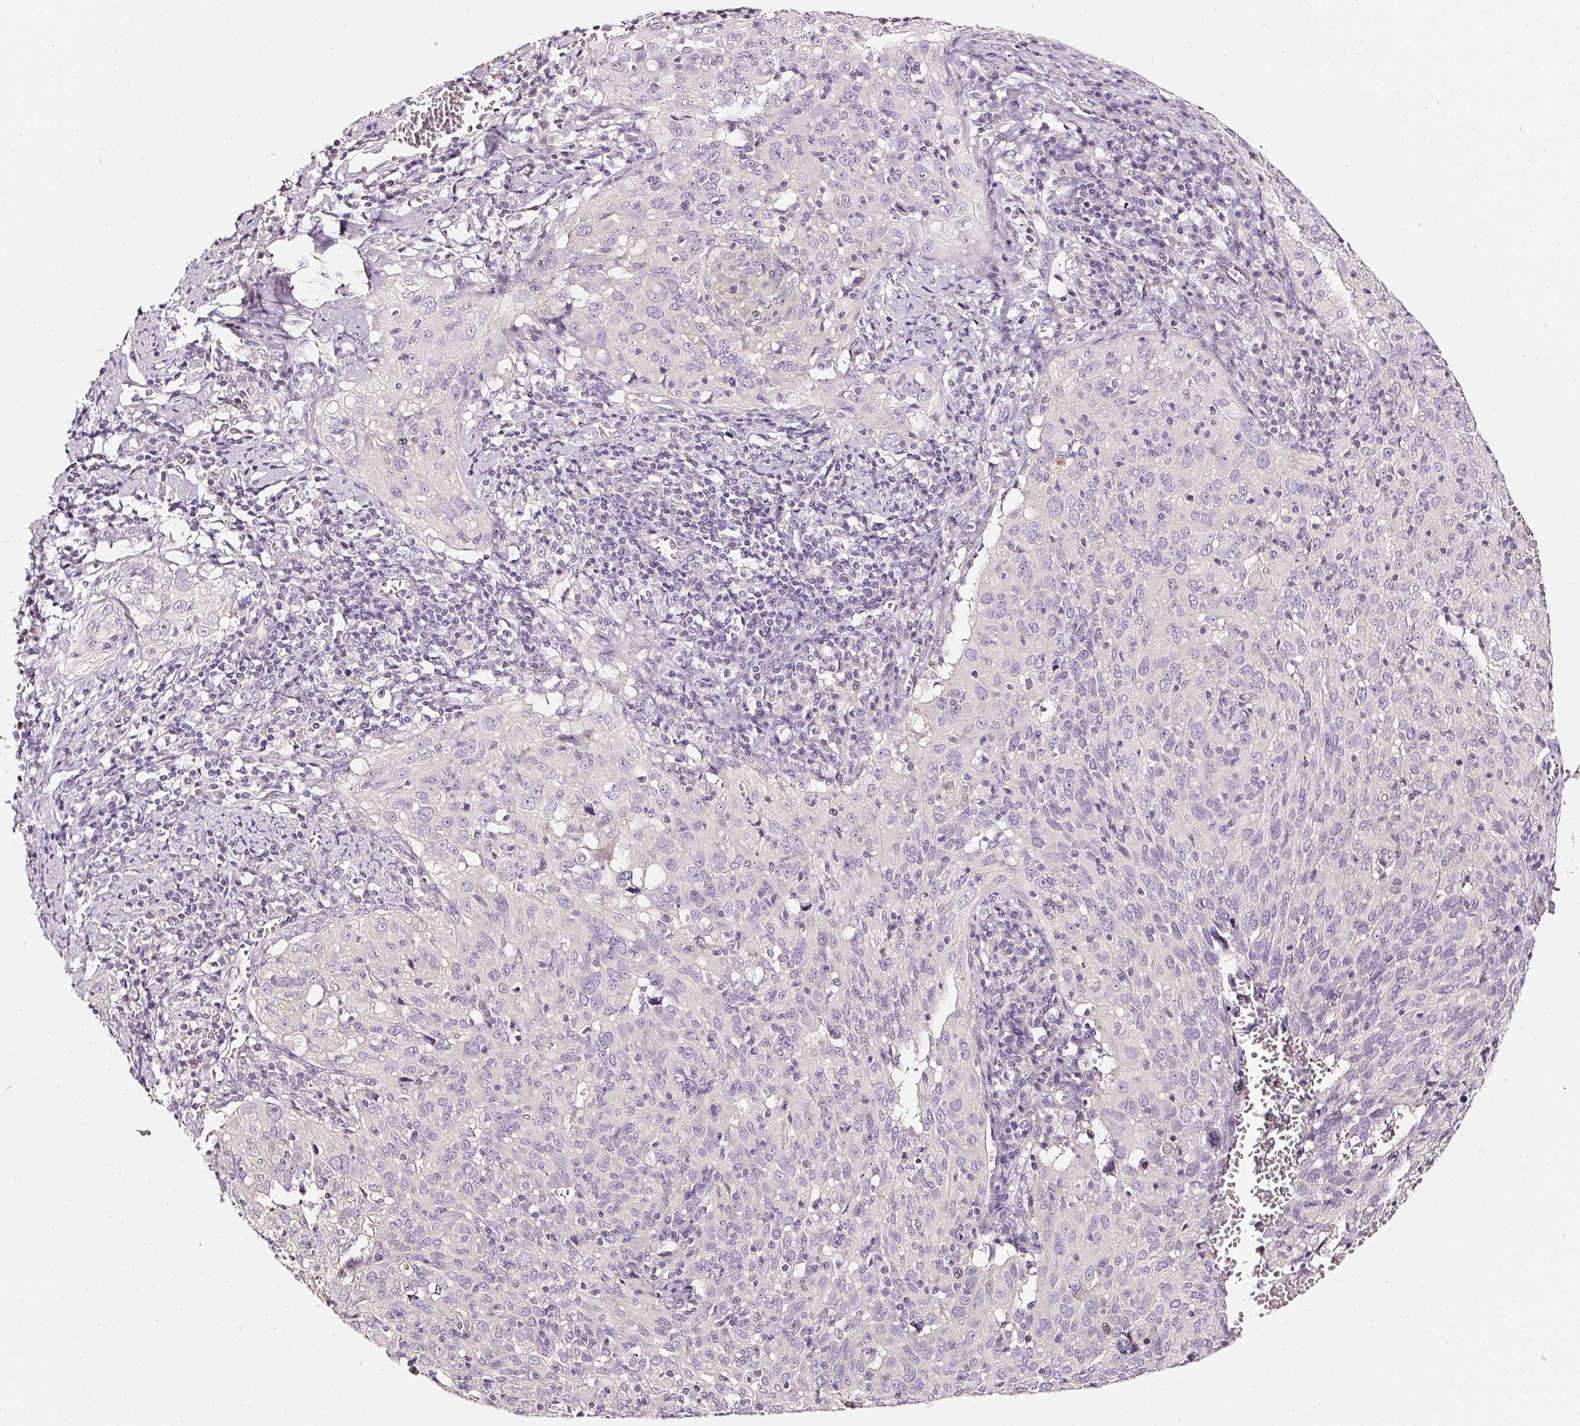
{"staining": {"intensity": "negative", "quantity": "none", "location": "none"}, "tissue": "cervical cancer", "cell_type": "Tumor cells", "image_type": "cancer", "snomed": [{"axis": "morphology", "description": "Squamous cell carcinoma, NOS"}, {"axis": "topography", "description": "Cervix"}], "caption": "This micrograph is of squamous cell carcinoma (cervical) stained with IHC to label a protein in brown with the nuclei are counter-stained blue. There is no expression in tumor cells.", "gene": "CNP", "patient": {"sex": "female", "age": 31}}